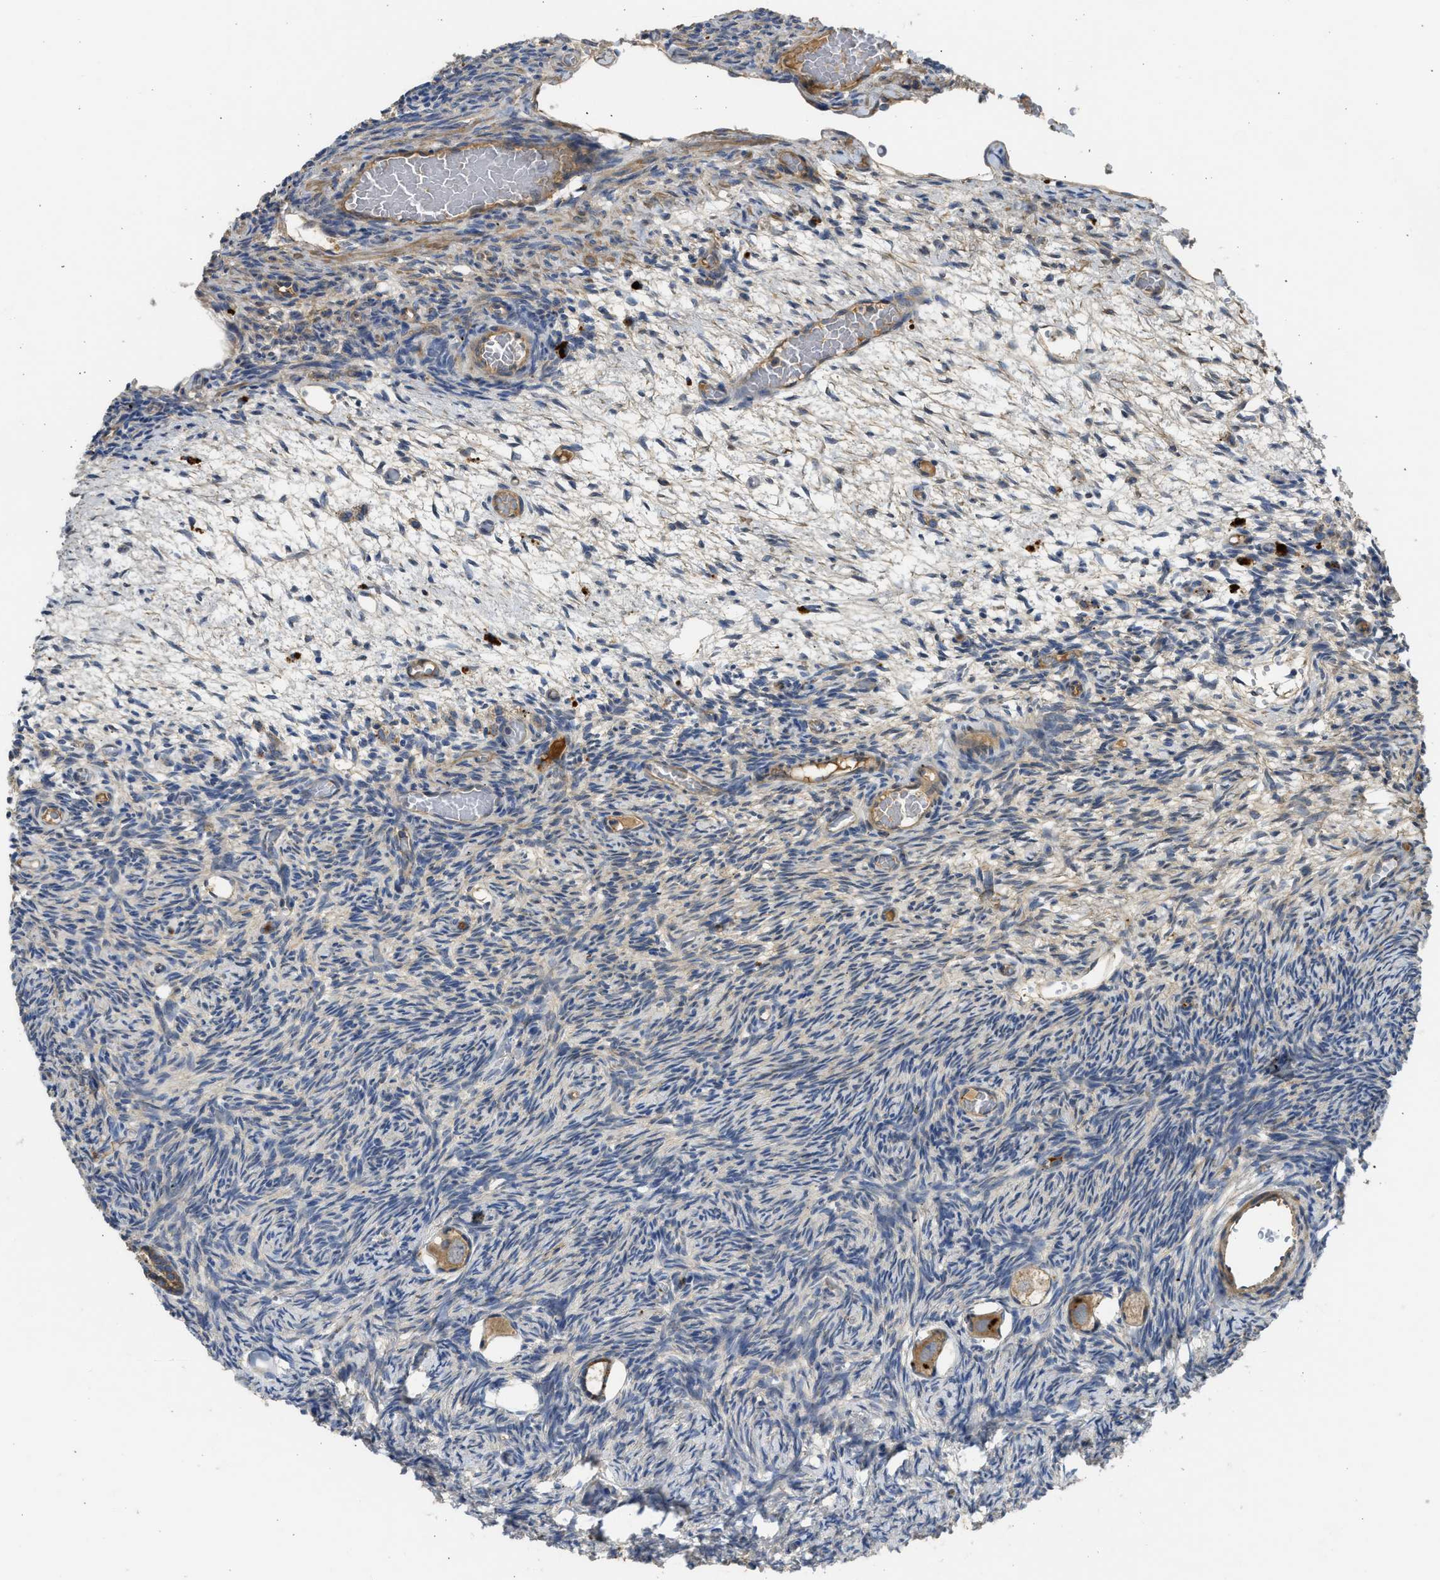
{"staining": {"intensity": "moderate", "quantity": ">75%", "location": "cytoplasmic/membranous"}, "tissue": "ovary", "cell_type": "Follicle cells", "image_type": "normal", "snomed": [{"axis": "morphology", "description": "Normal tissue, NOS"}, {"axis": "topography", "description": "Ovary"}], "caption": "Brown immunohistochemical staining in benign human ovary reveals moderate cytoplasmic/membranous staining in about >75% of follicle cells. (DAB (3,3'-diaminobenzidine) IHC with brightfield microscopy, high magnification).", "gene": "CSRNP2", "patient": {"sex": "female", "age": 27}}